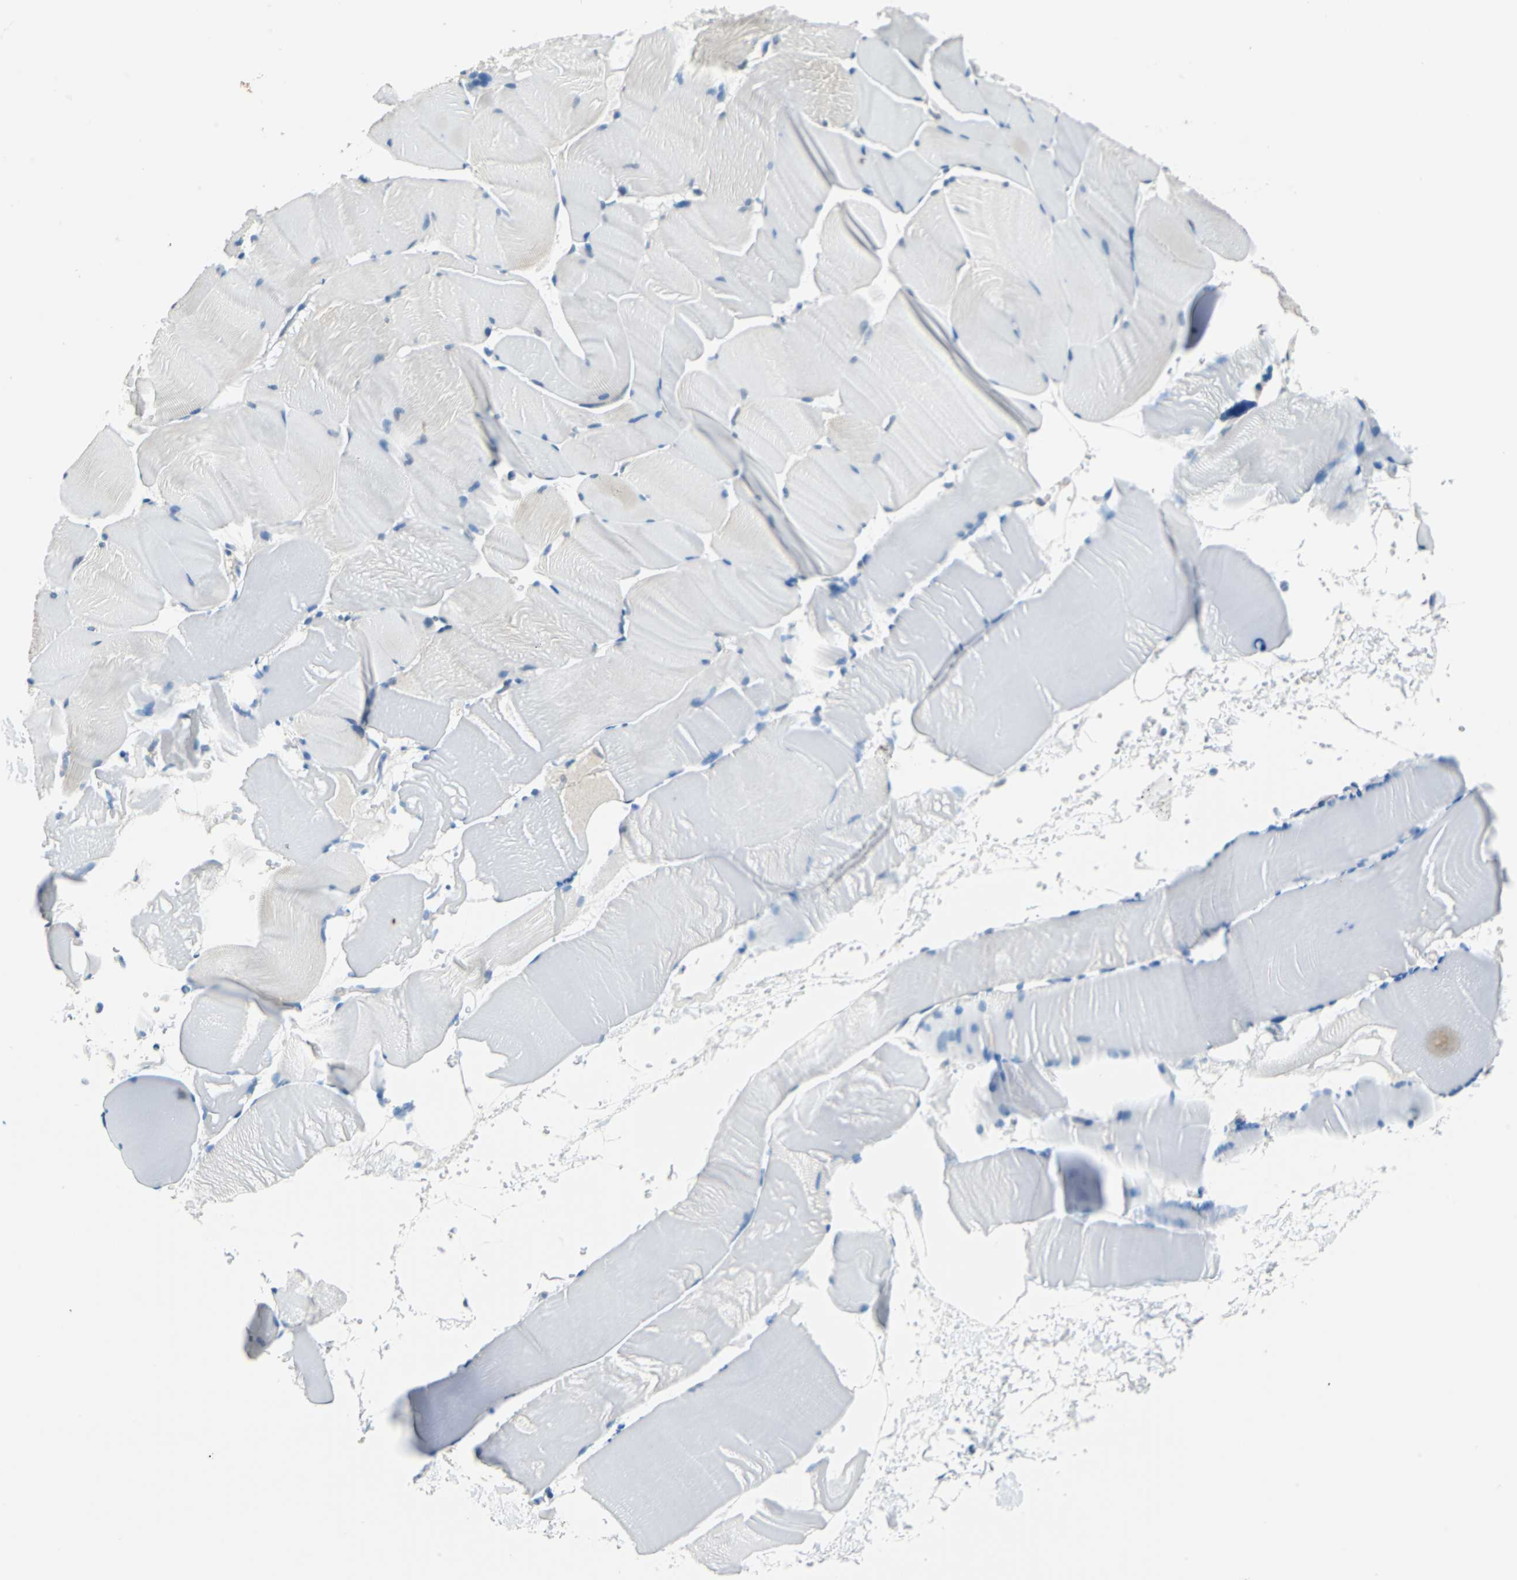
{"staining": {"intensity": "negative", "quantity": "none", "location": "none"}, "tissue": "skeletal muscle", "cell_type": "Myocytes", "image_type": "normal", "snomed": [{"axis": "morphology", "description": "Normal tissue, NOS"}, {"axis": "topography", "description": "Skeletal muscle"}], "caption": "The micrograph reveals no staining of myocytes in normal skeletal muscle. (Immunohistochemistry (ihc), brightfield microscopy, high magnification).", "gene": "FKBP4", "patient": {"sex": "male", "age": 62}}